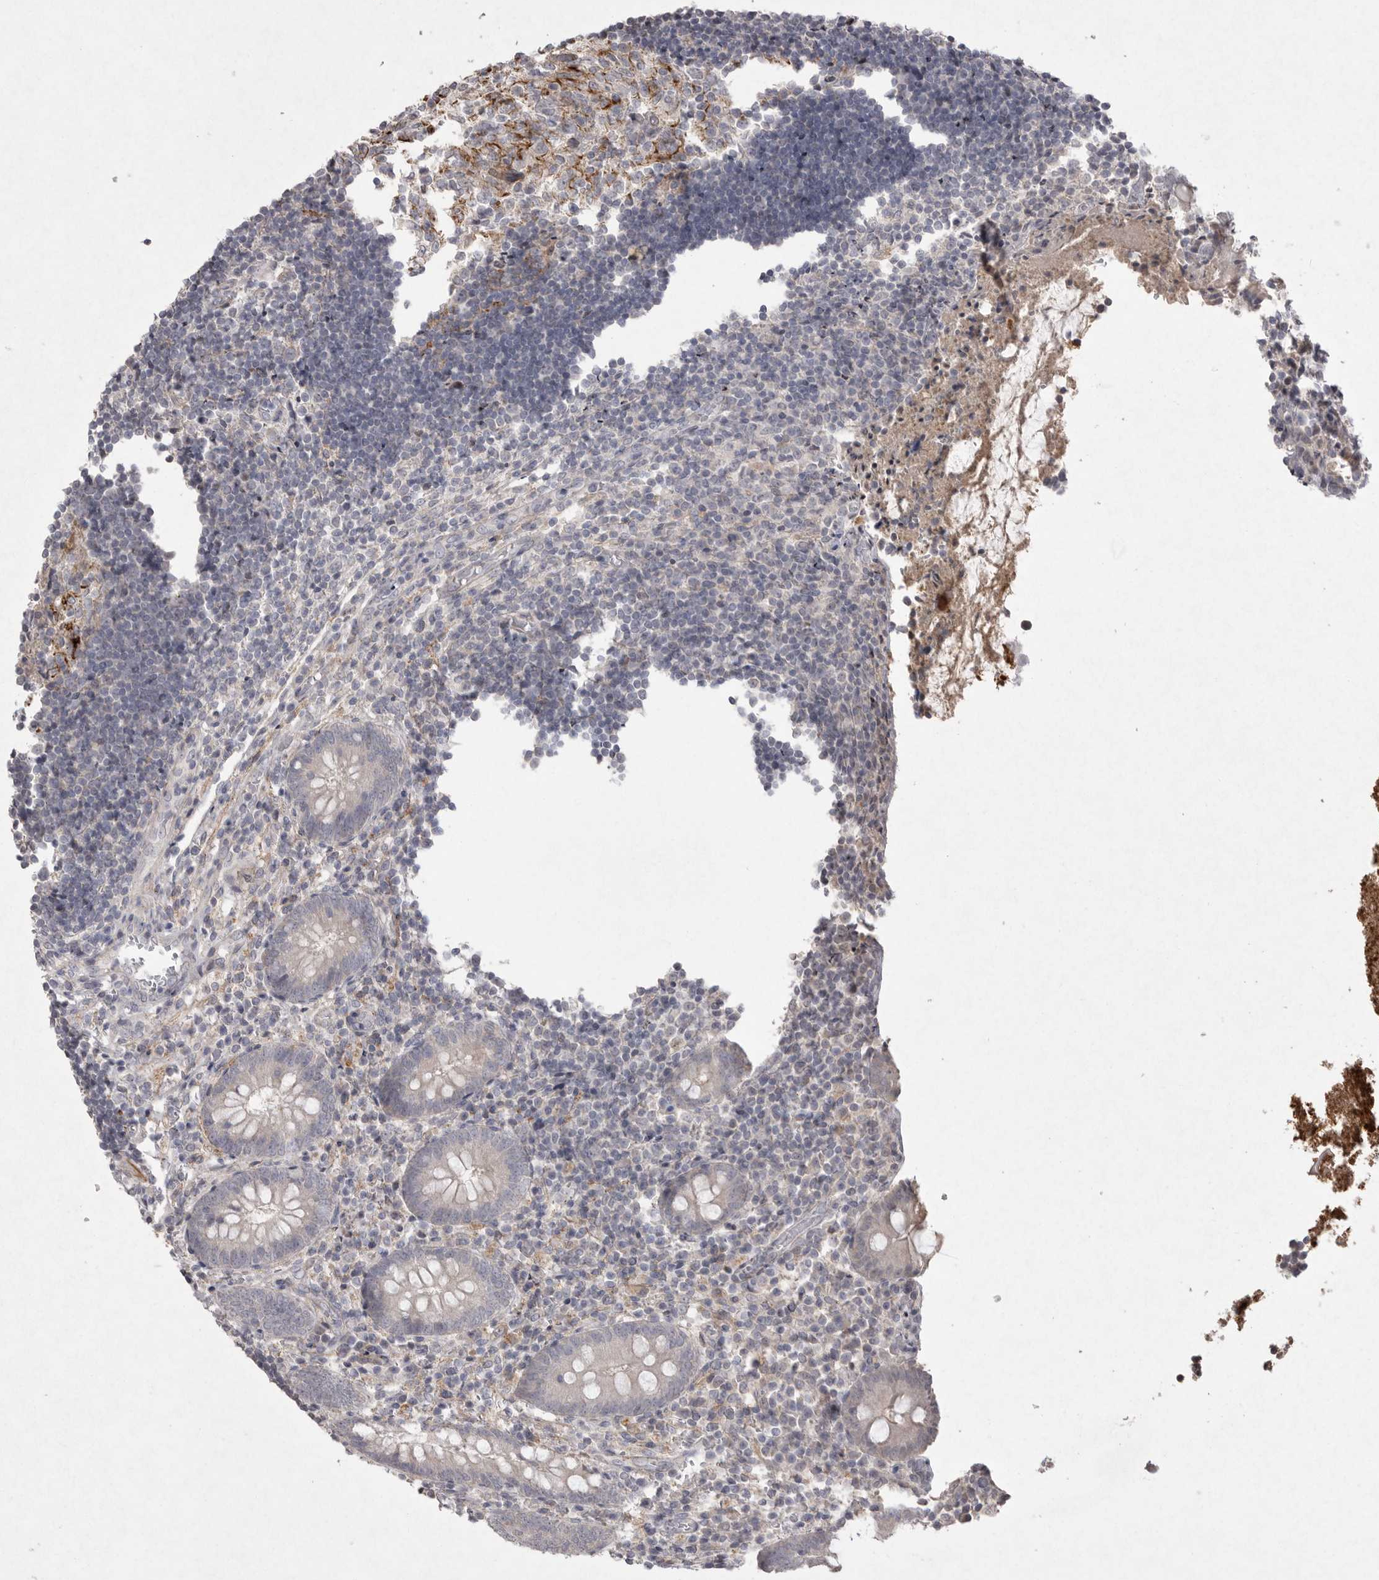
{"staining": {"intensity": "negative", "quantity": "none", "location": "none"}, "tissue": "appendix", "cell_type": "Glandular cells", "image_type": "normal", "snomed": [{"axis": "morphology", "description": "Normal tissue, NOS"}, {"axis": "topography", "description": "Appendix"}], "caption": "A photomicrograph of appendix stained for a protein displays no brown staining in glandular cells. (DAB (3,3'-diaminobenzidine) immunohistochemistry (IHC) visualized using brightfield microscopy, high magnification).", "gene": "VANGL2", "patient": {"sex": "female", "age": 17}}